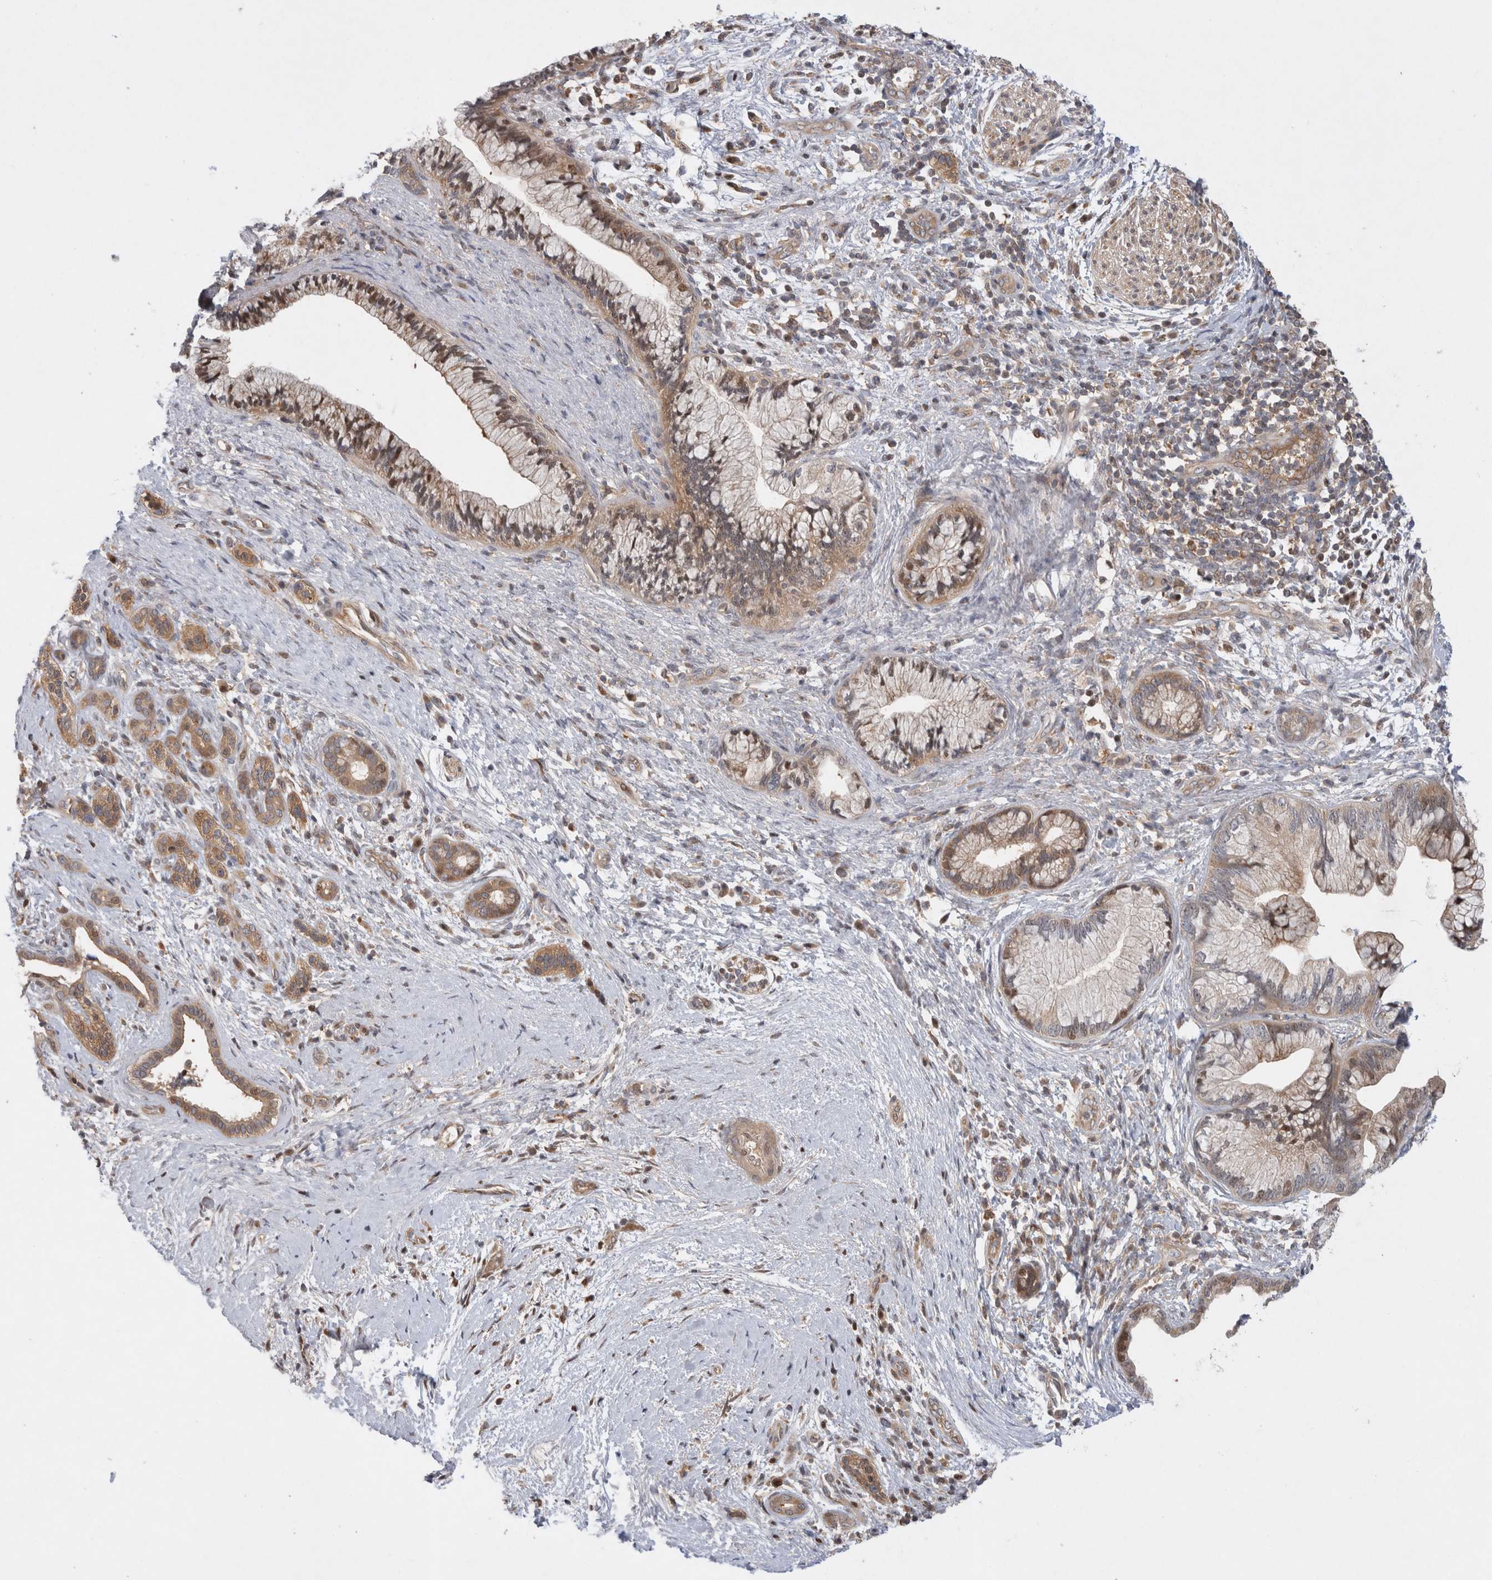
{"staining": {"intensity": "moderate", "quantity": ">75%", "location": "cytoplasmic/membranous"}, "tissue": "pancreatic cancer", "cell_type": "Tumor cells", "image_type": "cancer", "snomed": [{"axis": "morphology", "description": "Adenocarcinoma, NOS"}, {"axis": "topography", "description": "Pancreas"}], "caption": "The image shows staining of pancreatic cancer (adenocarcinoma), revealing moderate cytoplasmic/membranous protein expression (brown color) within tumor cells. (brown staining indicates protein expression, while blue staining denotes nuclei).", "gene": "HTT", "patient": {"sex": "male", "age": 59}}